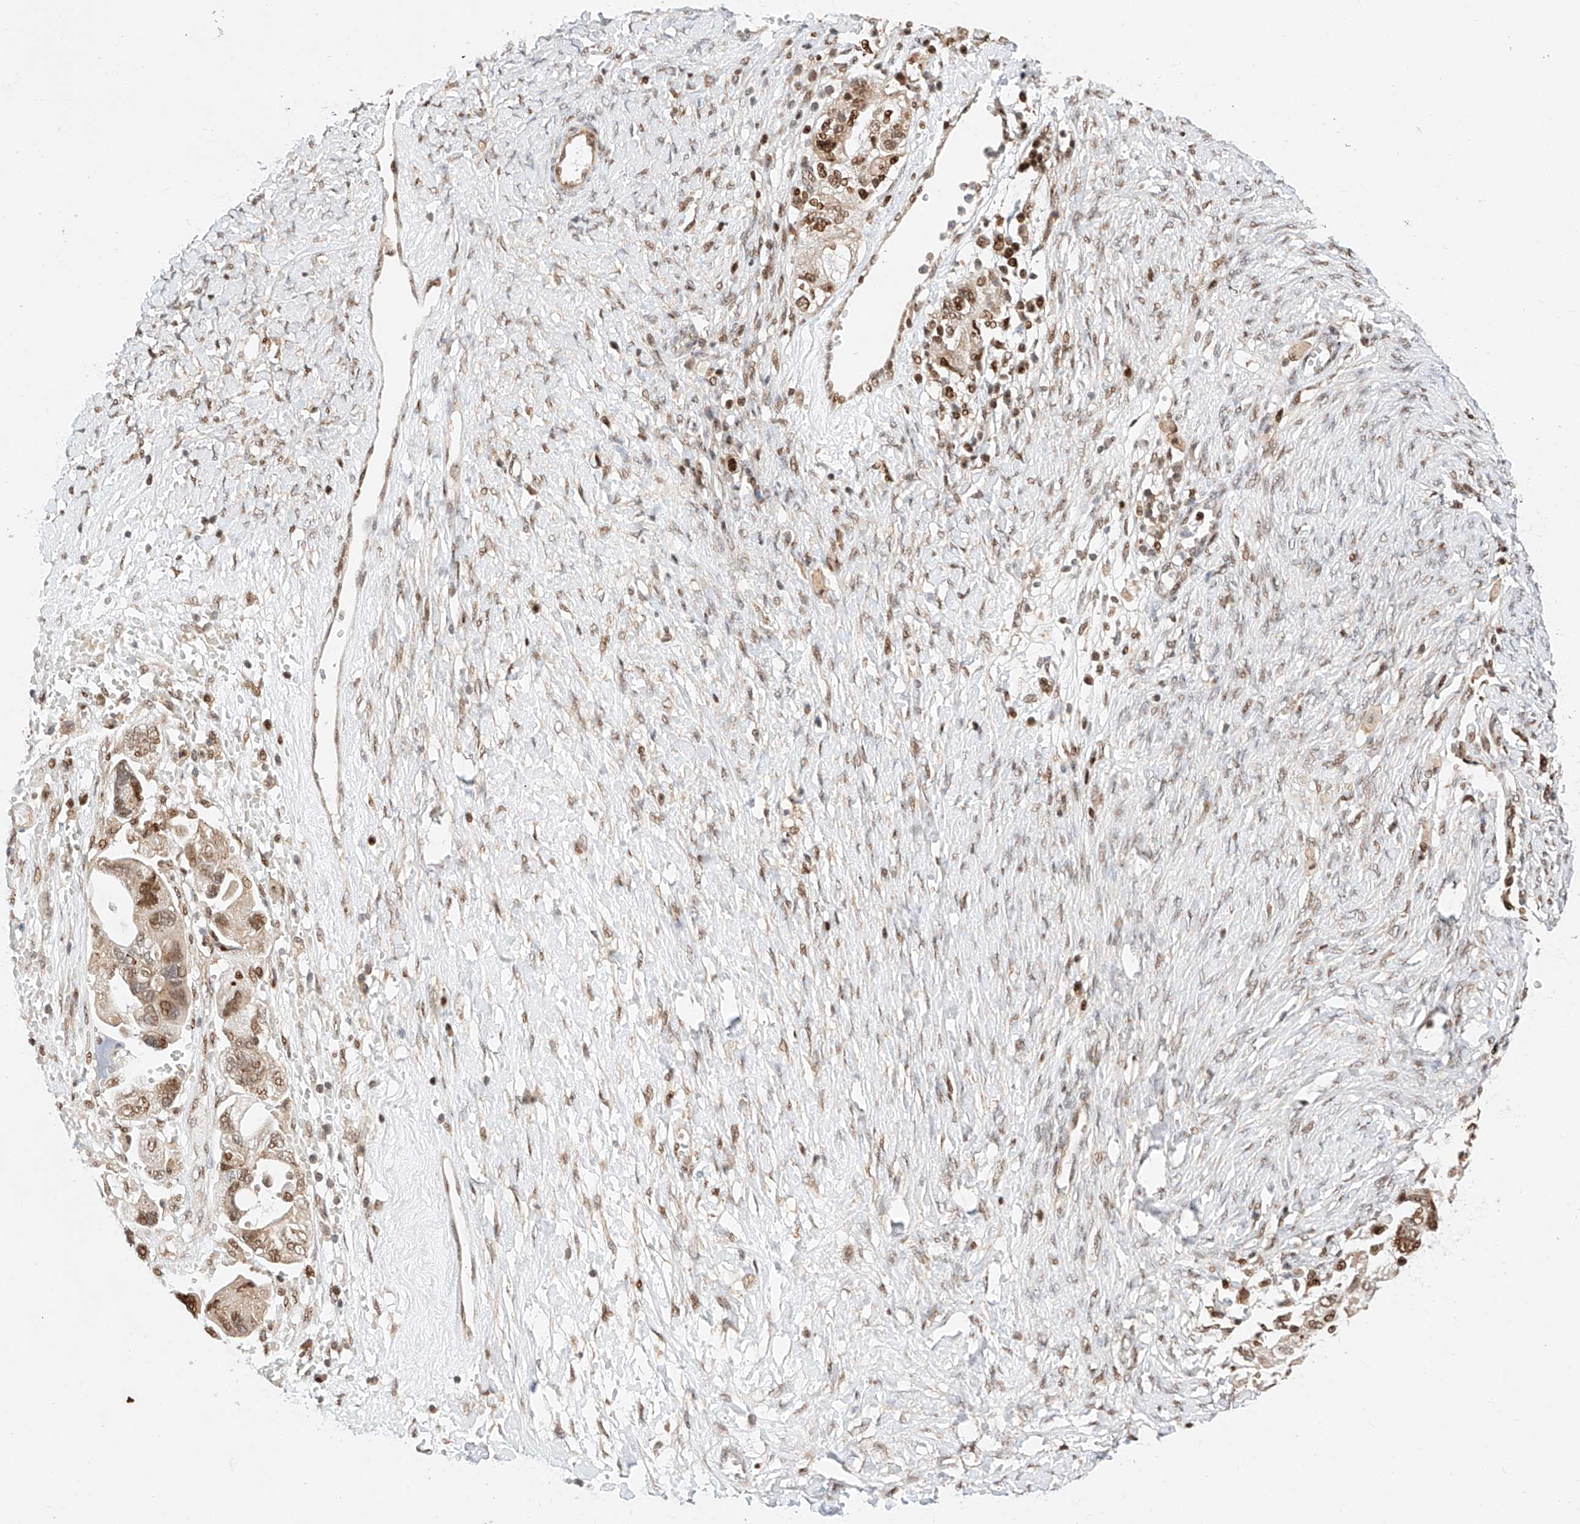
{"staining": {"intensity": "moderate", "quantity": ">75%", "location": "nuclear"}, "tissue": "ovarian cancer", "cell_type": "Tumor cells", "image_type": "cancer", "snomed": [{"axis": "morphology", "description": "Carcinoma, NOS"}, {"axis": "morphology", "description": "Cystadenocarcinoma, serous, NOS"}, {"axis": "topography", "description": "Ovary"}], "caption": "The immunohistochemical stain highlights moderate nuclear positivity in tumor cells of carcinoma (ovarian) tissue.", "gene": "HDAC9", "patient": {"sex": "female", "age": 69}}